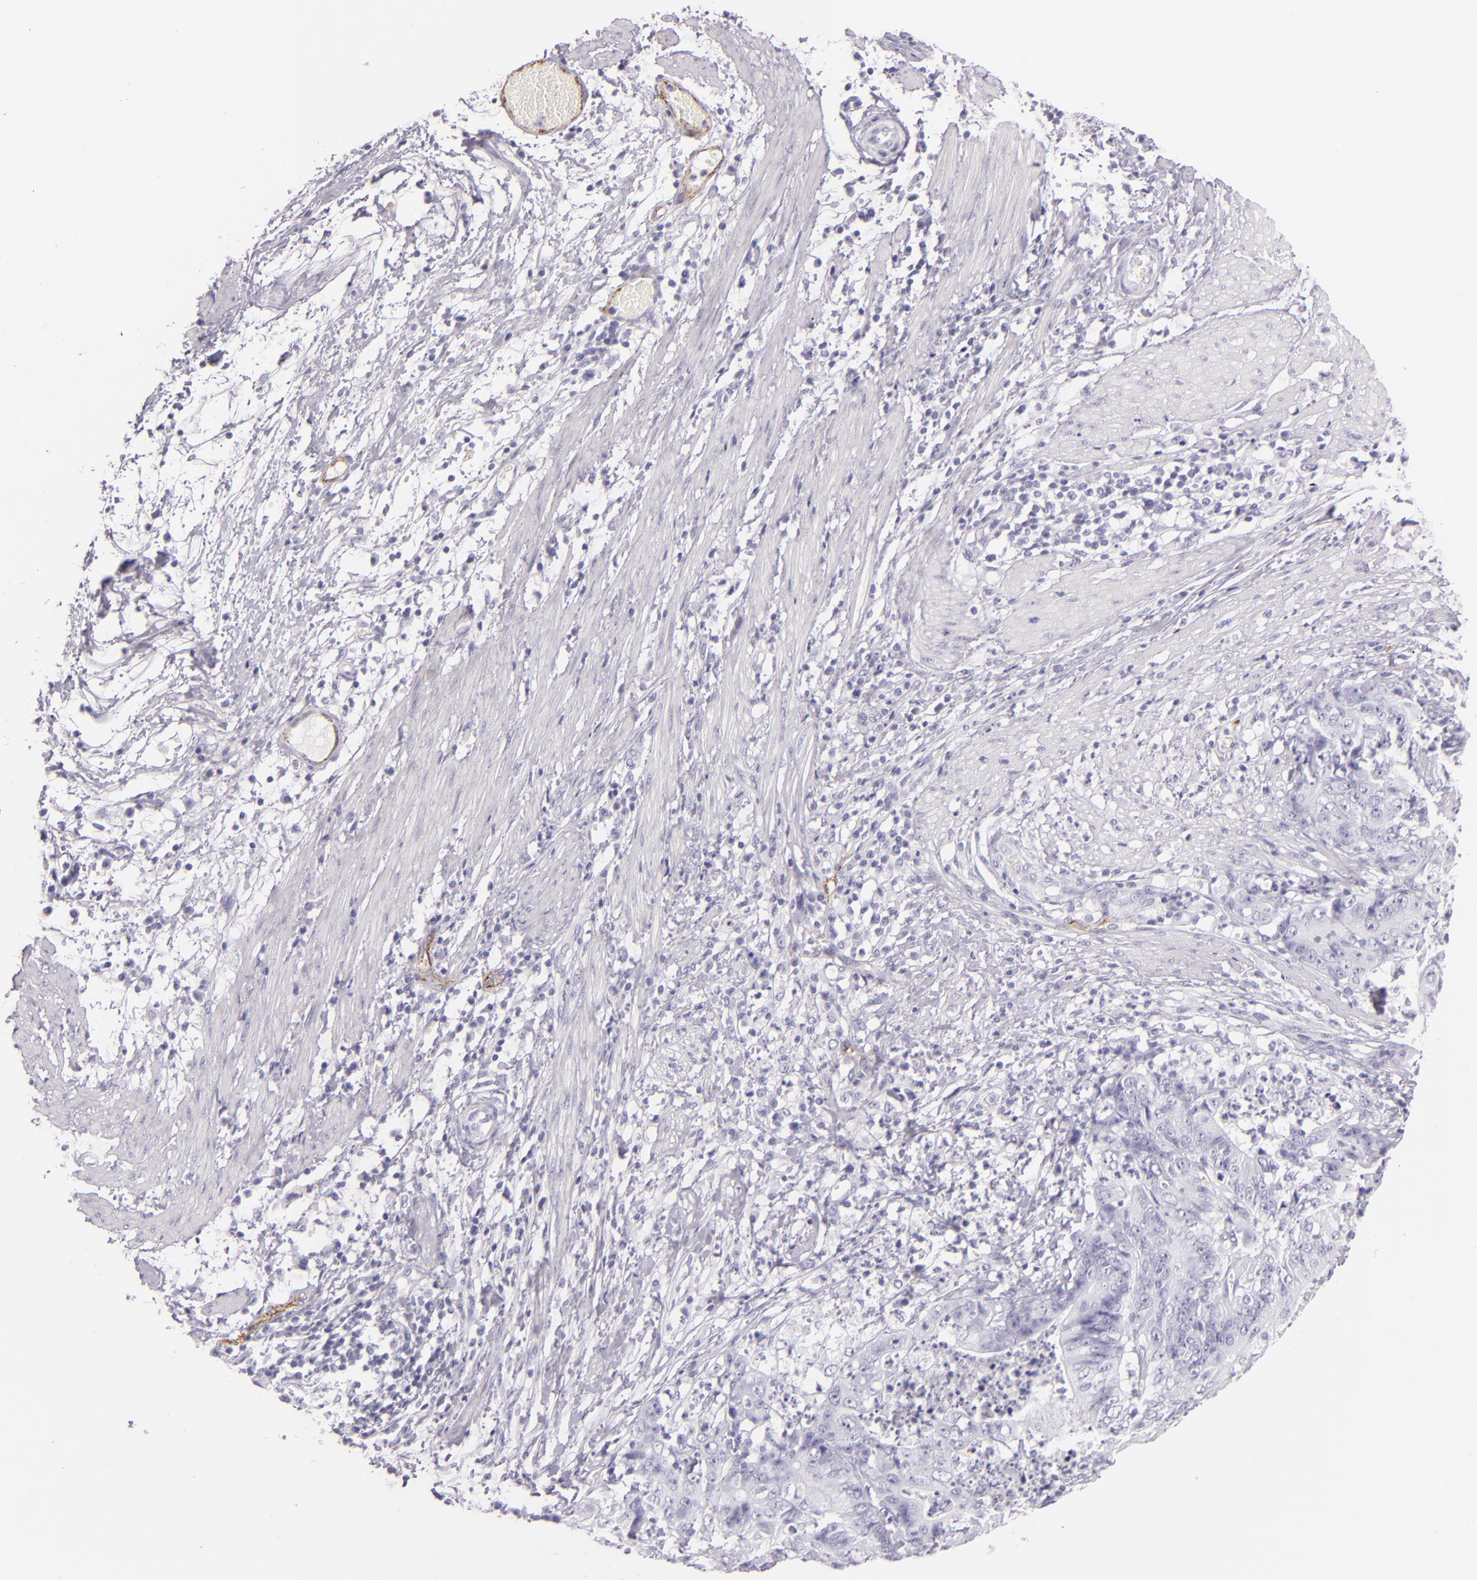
{"staining": {"intensity": "negative", "quantity": "none", "location": "none"}, "tissue": "stomach cancer", "cell_type": "Tumor cells", "image_type": "cancer", "snomed": [{"axis": "morphology", "description": "Adenocarcinoma, NOS"}, {"axis": "topography", "description": "Stomach, lower"}], "caption": "High magnification brightfield microscopy of adenocarcinoma (stomach) stained with DAB (3,3'-diaminobenzidine) (brown) and counterstained with hematoxylin (blue): tumor cells show no significant expression.", "gene": "SELP", "patient": {"sex": "female", "age": 86}}